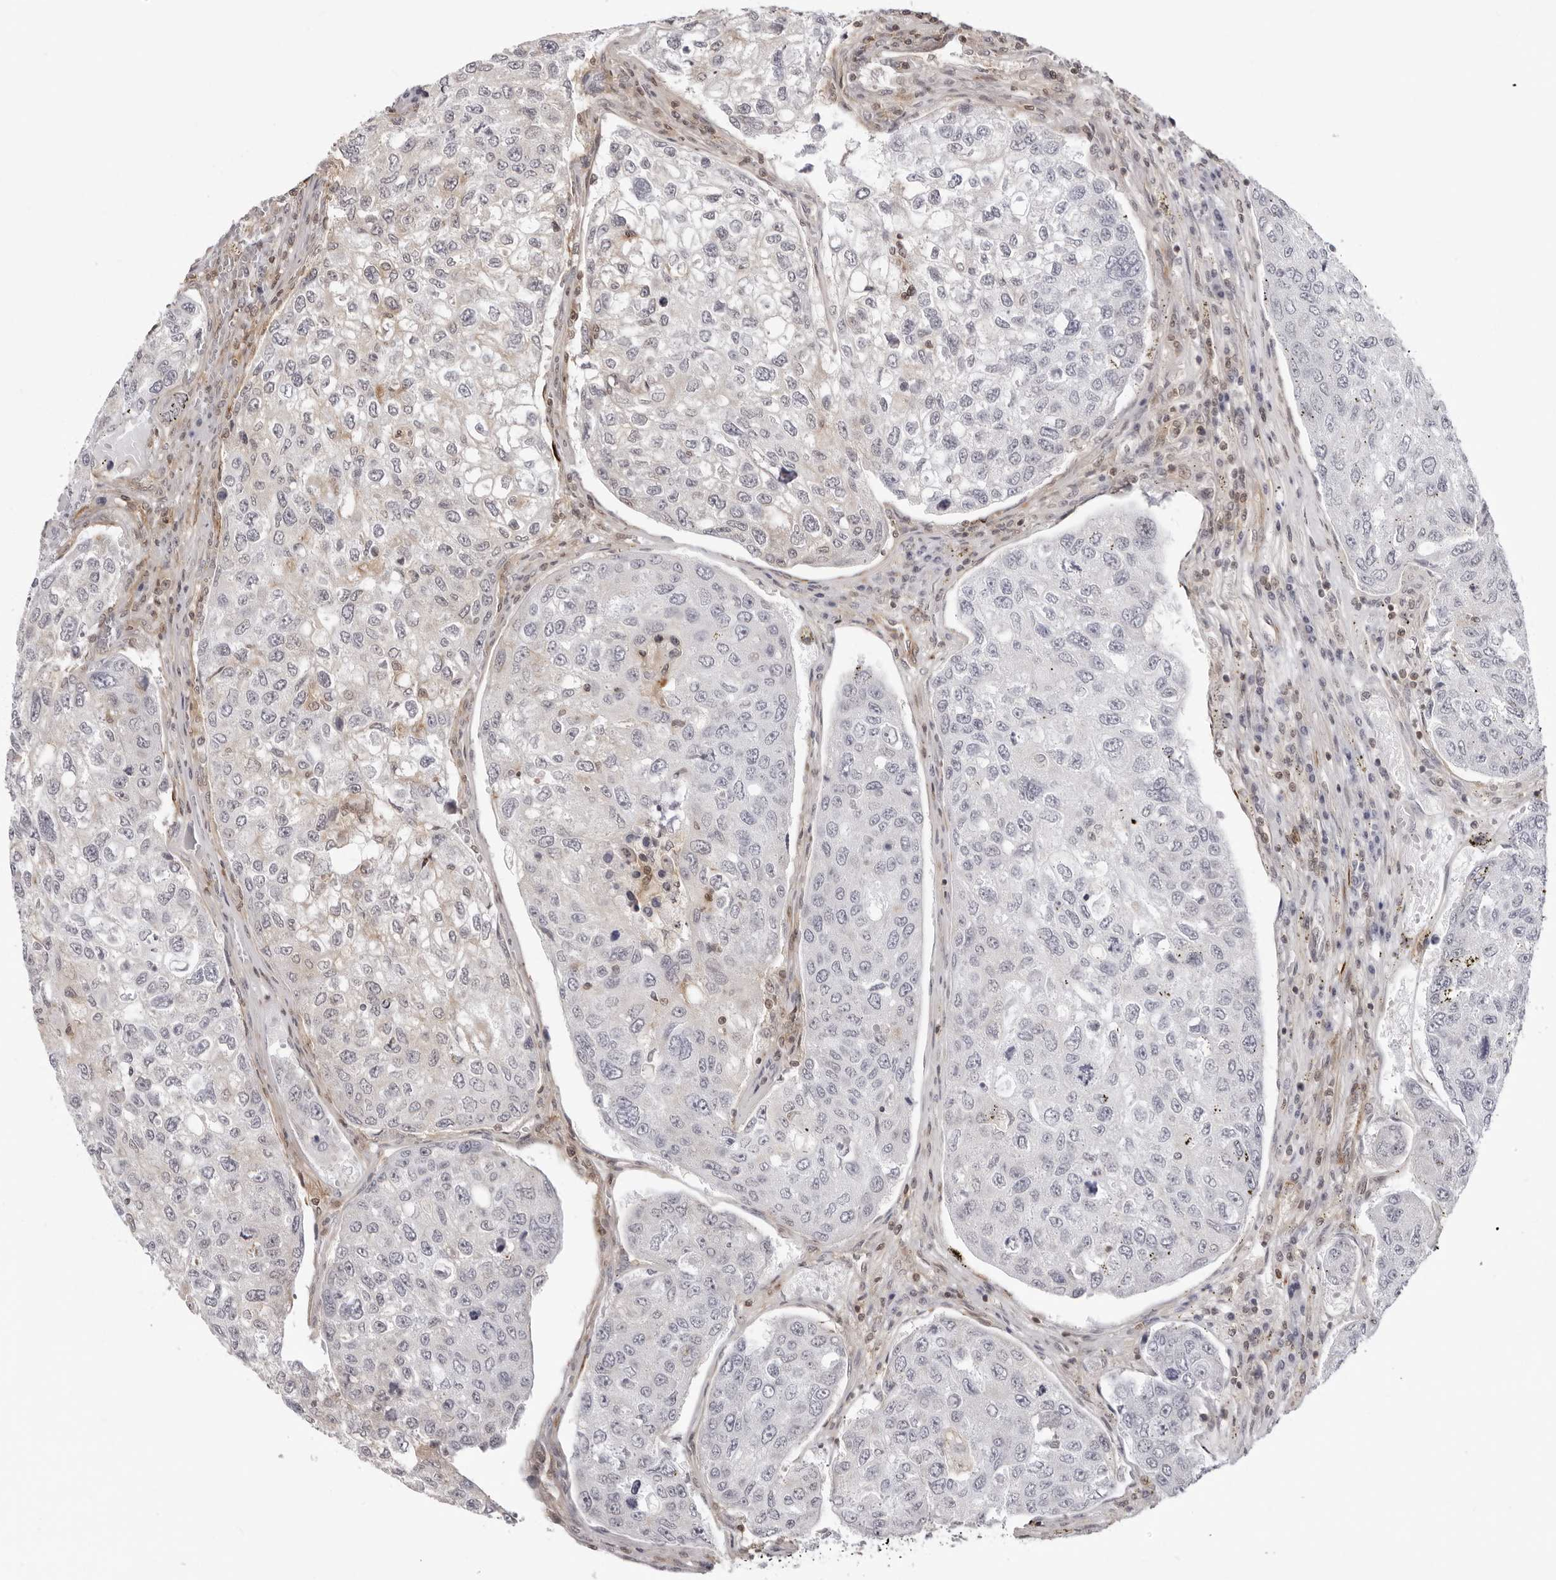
{"staining": {"intensity": "negative", "quantity": "none", "location": "none"}, "tissue": "urothelial cancer", "cell_type": "Tumor cells", "image_type": "cancer", "snomed": [{"axis": "morphology", "description": "Urothelial carcinoma, High grade"}, {"axis": "topography", "description": "Lymph node"}, {"axis": "topography", "description": "Urinary bladder"}], "caption": "Photomicrograph shows no significant protein positivity in tumor cells of urothelial cancer.", "gene": "UNK", "patient": {"sex": "male", "age": 51}}